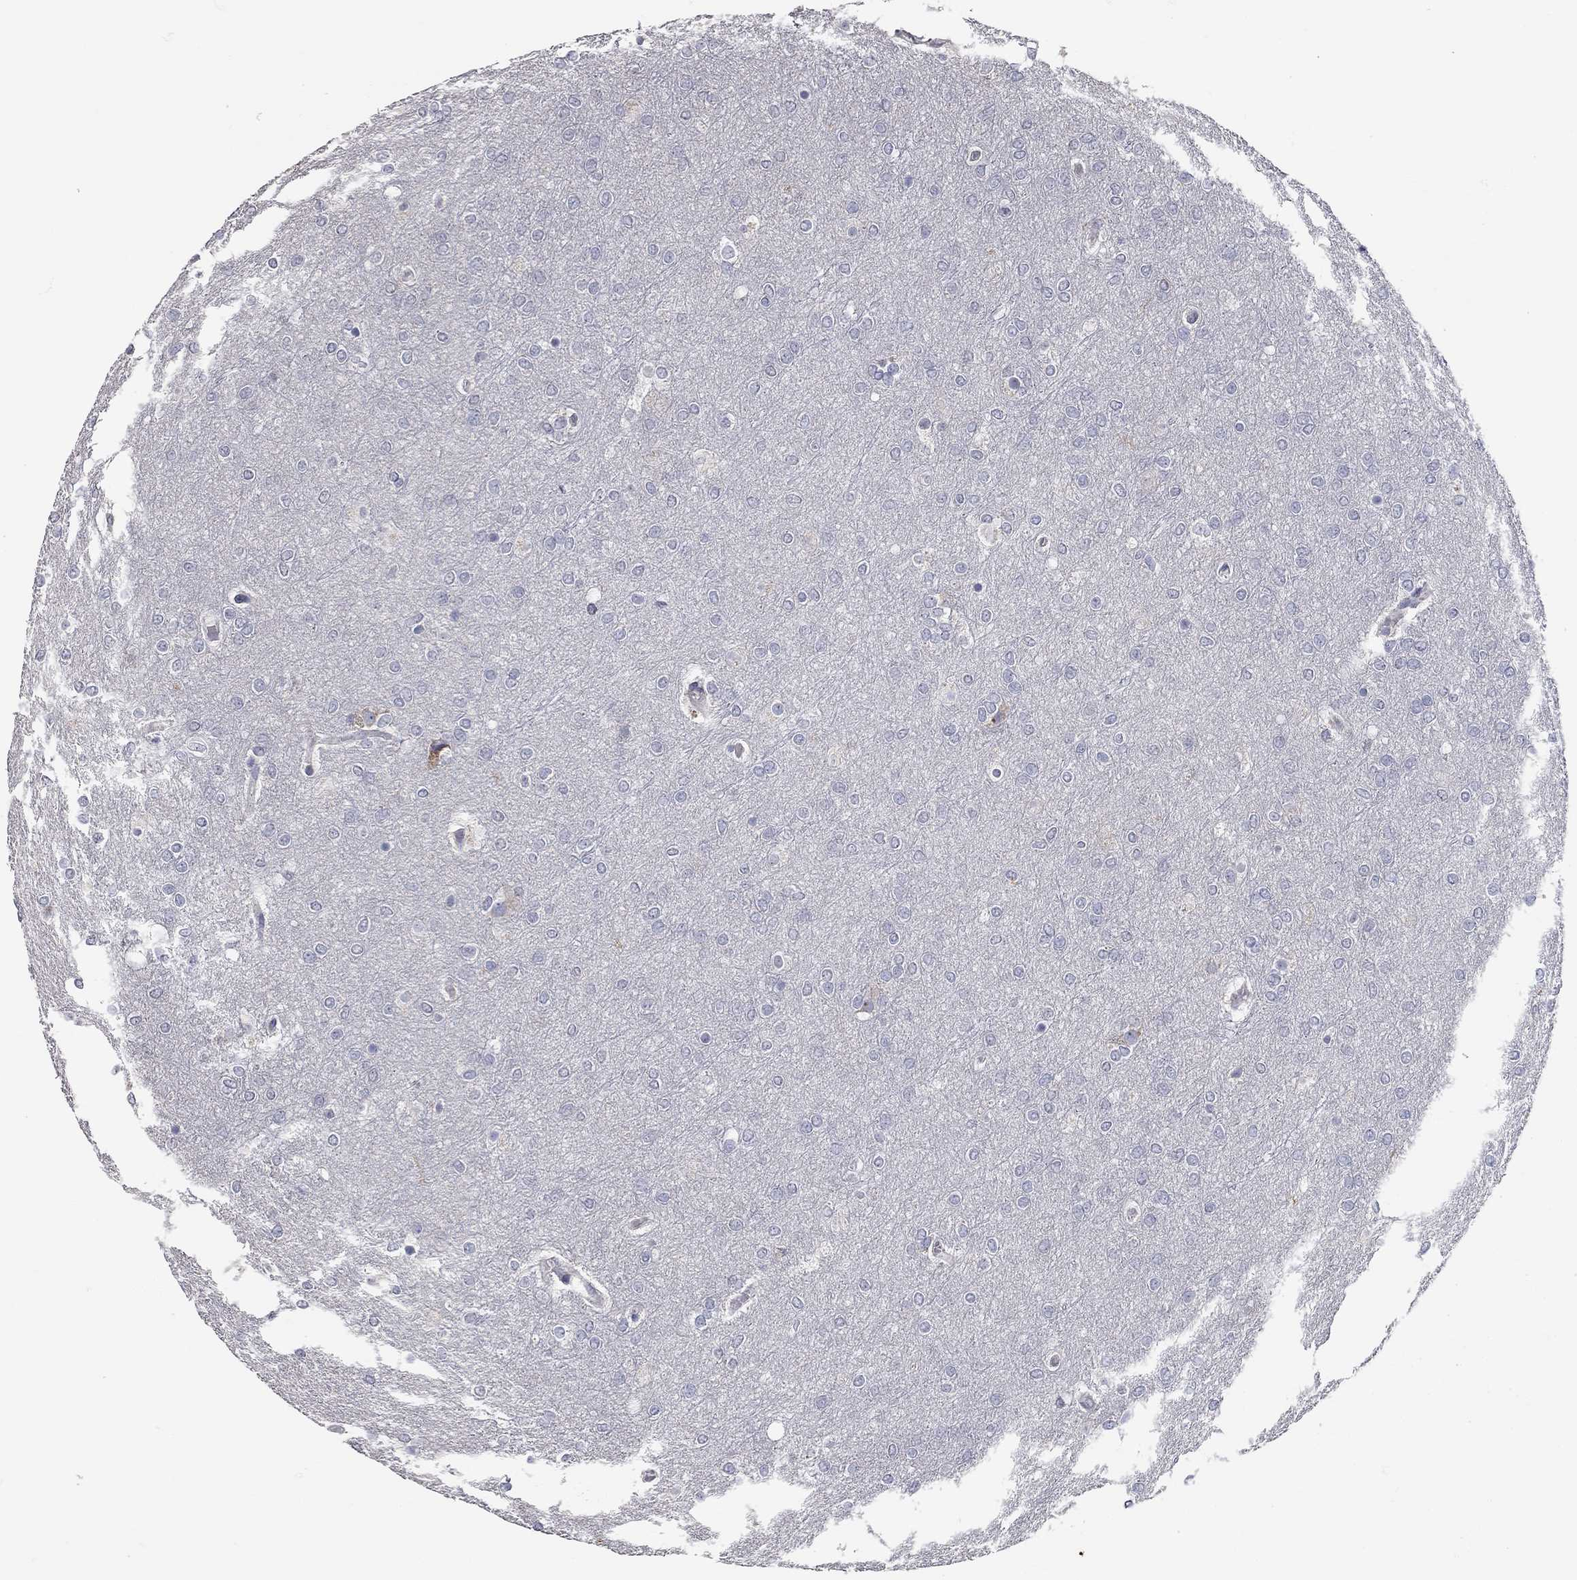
{"staining": {"intensity": "negative", "quantity": "none", "location": "none"}, "tissue": "glioma", "cell_type": "Tumor cells", "image_type": "cancer", "snomed": [{"axis": "morphology", "description": "Glioma, malignant, High grade"}, {"axis": "topography", "description": "Brain"}], "caption": "An immunohistochemistry (IHC) image of malignant glioma (high-grade) is shown. There is no staining in tumor cells of malignant glioma (high-grade).", "gene": "XAGE2", "patient": {"sex": "female", "age": 61}}